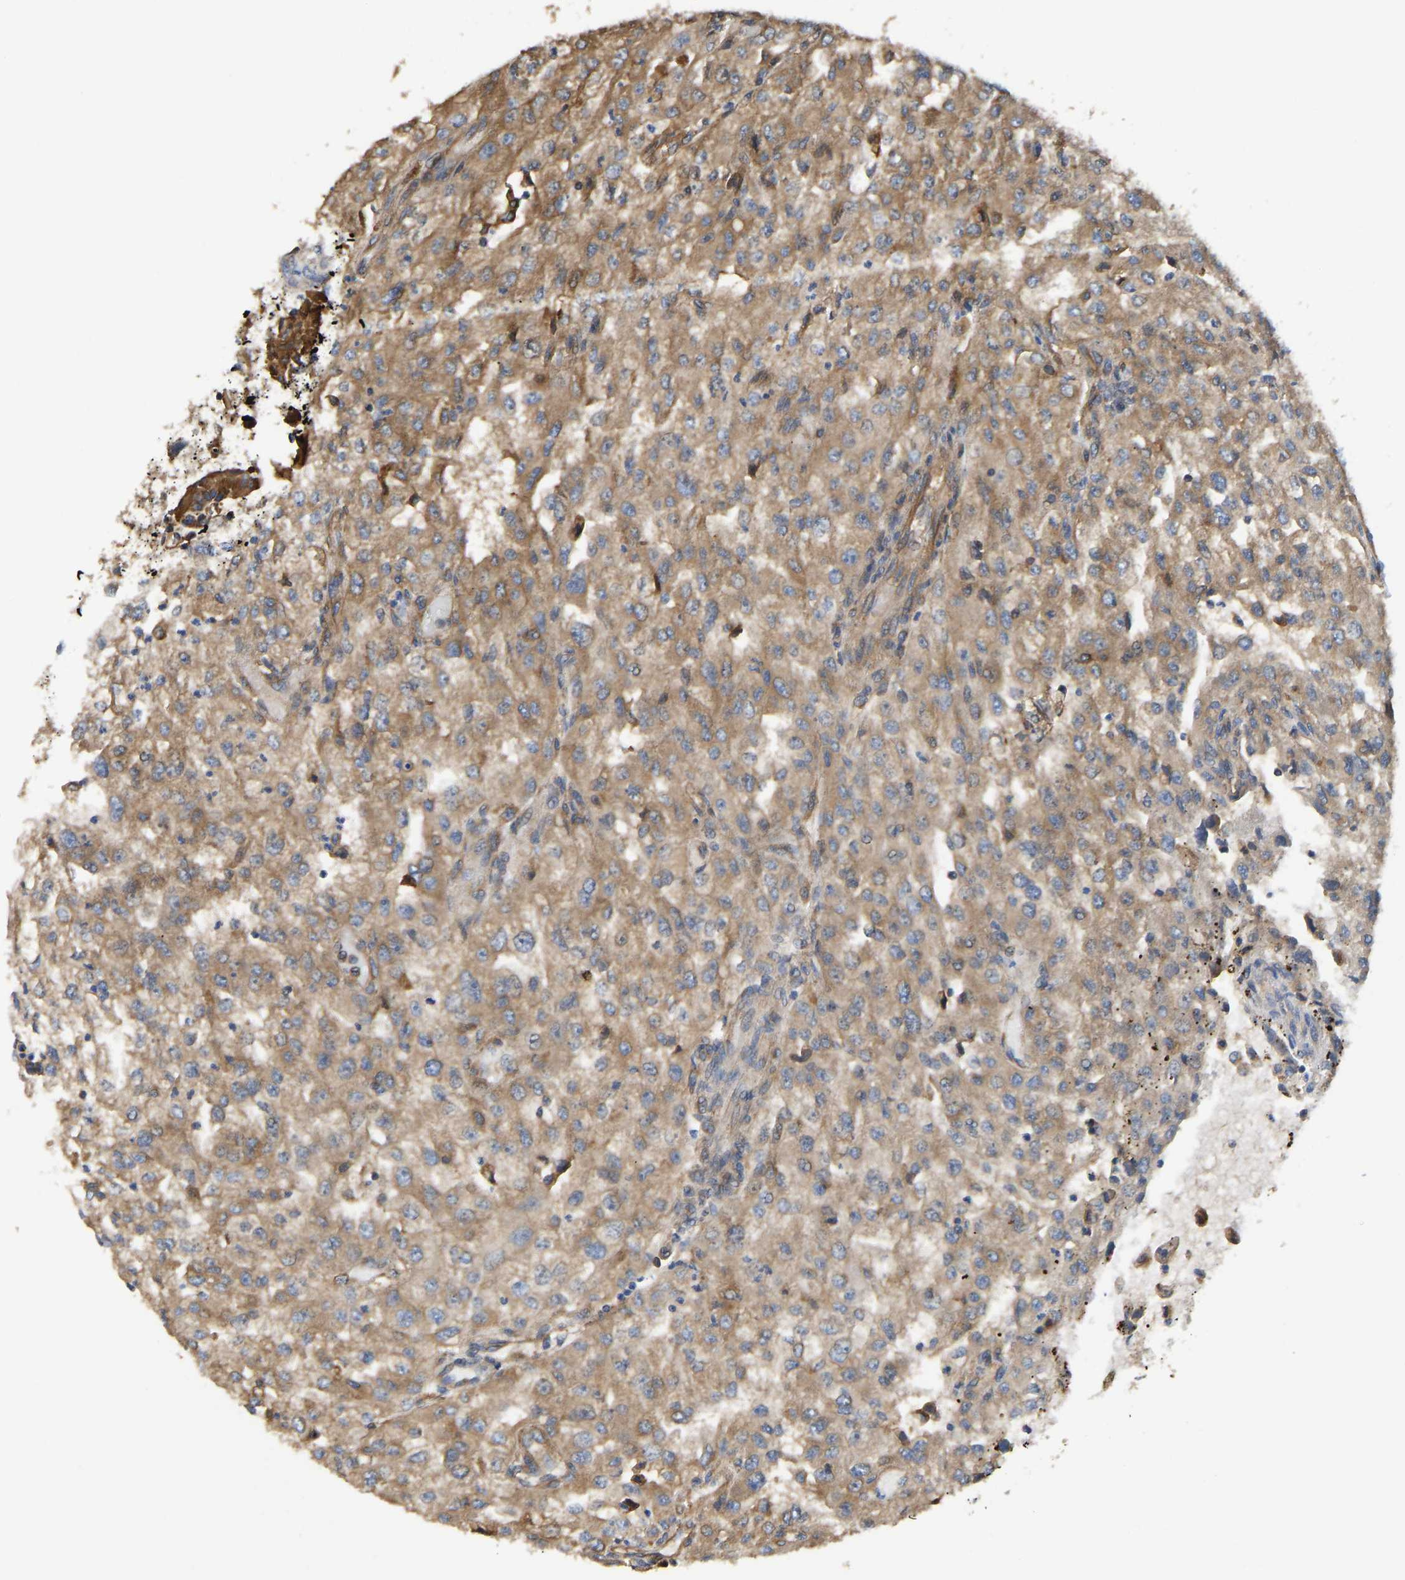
{"staining": {"intensity": "moderate", "quantity": ">75%", "location": "cytoplasmic/membranous"}, "tissue": "renal cancer", "cell_type": "Tumor cells", "image_type": "cancer", "snomed": [{"axis": "morphology", "description": "Adenocarcinoma, NOS"}, {"axis": "topography", "description": "Kidney"}], "caption": "This histopathology image demonstrates IHC staining of human adenocarcinoma (renal), with medium moderate cytoplasmic/membranous positivity in approximately >75% of tumor cells.", "gene": "FLNB", "patient": {"sex": "female", "age": 54}}